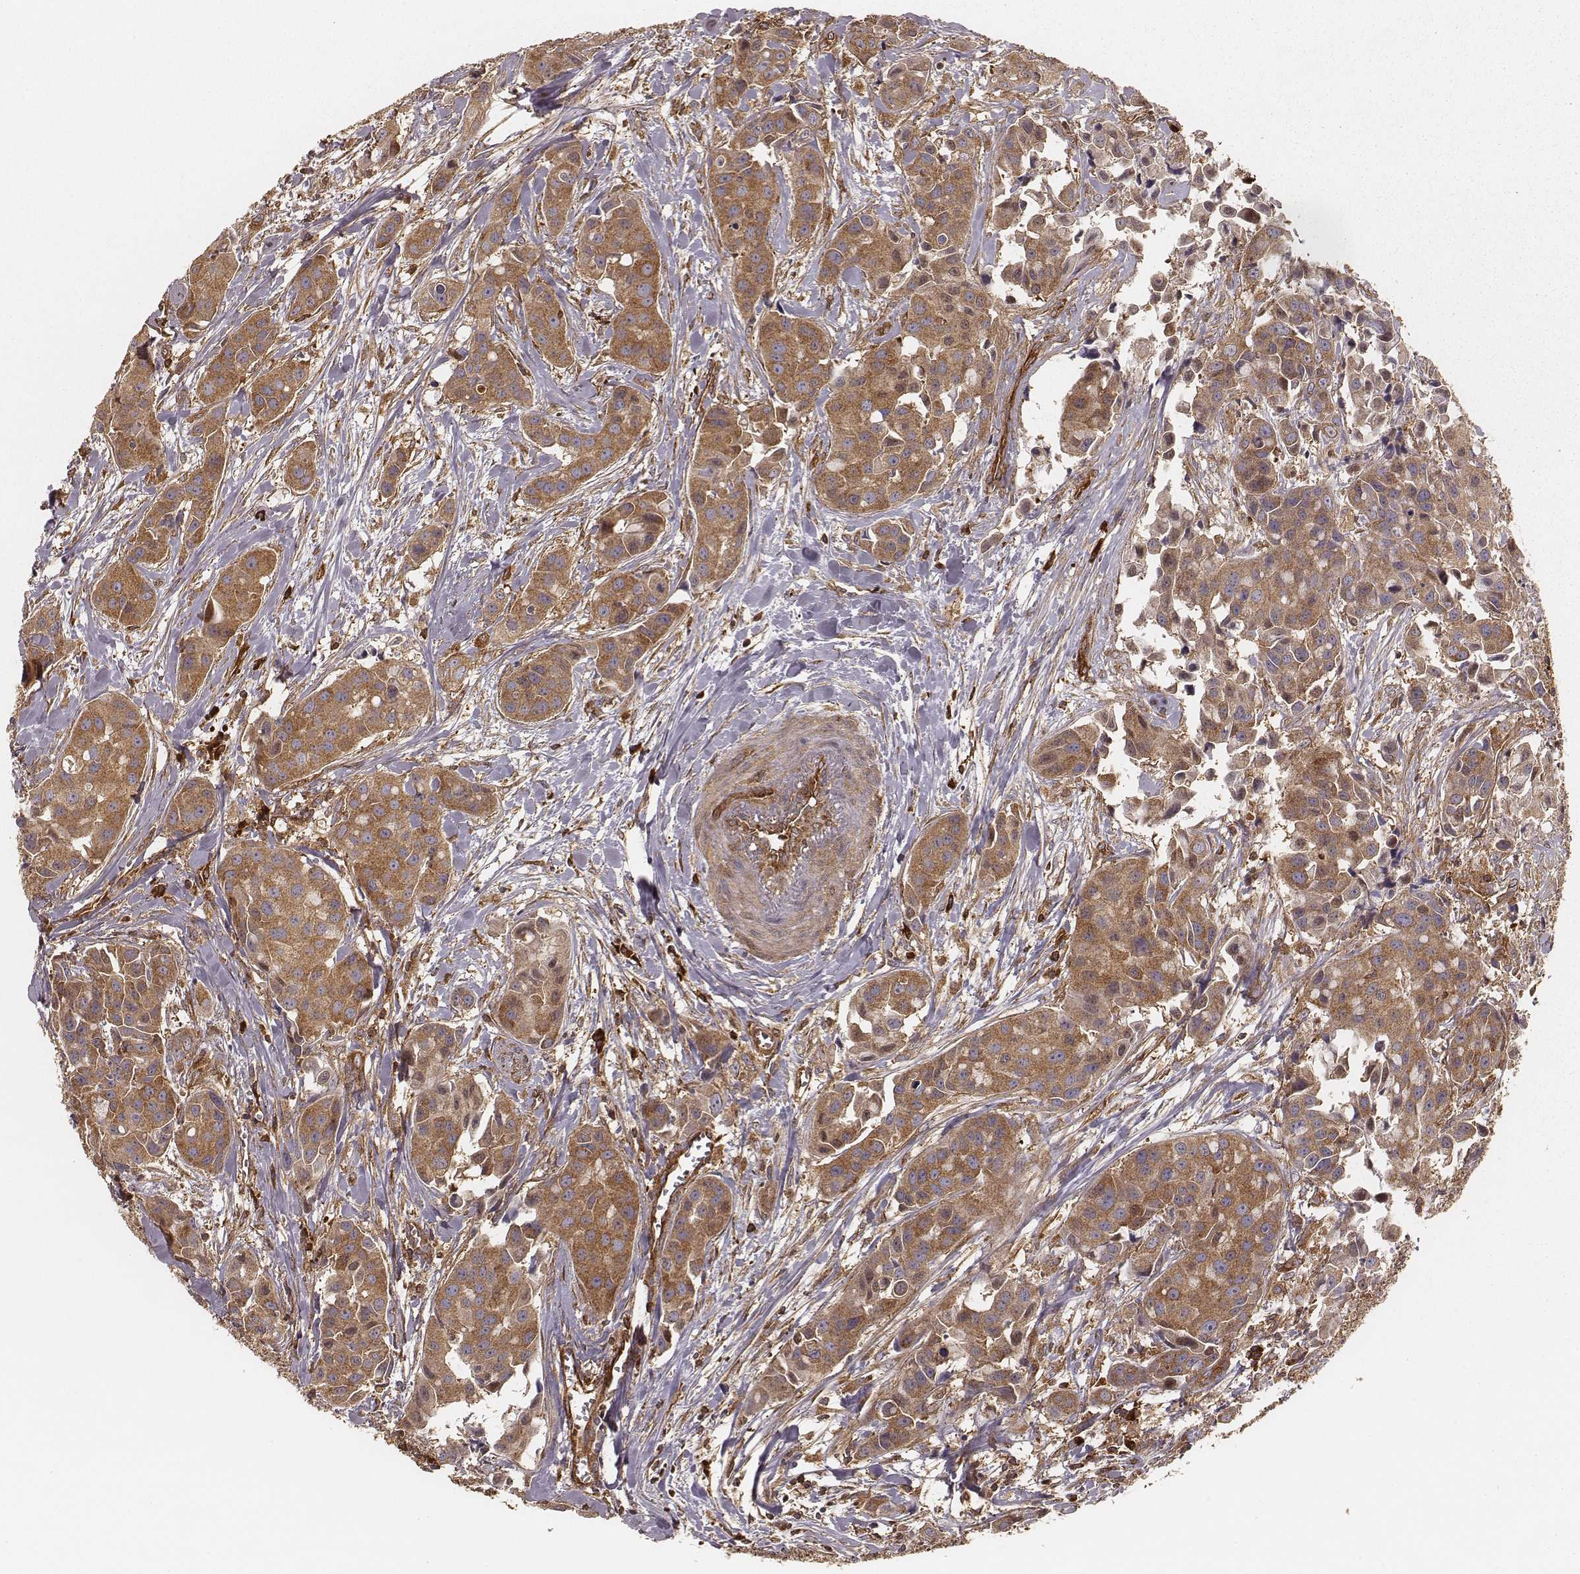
{"staining": {"intensity": "moderate", "quantity": ">75%", "location": "cytoplasmic/membranous"}, "tissue": "head and neck cancer", "cell_type": "Tumor cells", "image_type": "cancer", "snomed": [{"axis": "morphology", "description": "Adenocarcinoma, NOS"}, {"axis": "topography", "description": "Head-Neck"}], "caption": "Immunohistochemistry (DAB (3,3'-diaminobenzidine)) staining of head and neck cancer exhibits moderate cytoplasmic/membranous protein staining in about >75% of tumor cells.", "gene": "CARS1", "patient": {"sex": "male", "age": 76}}